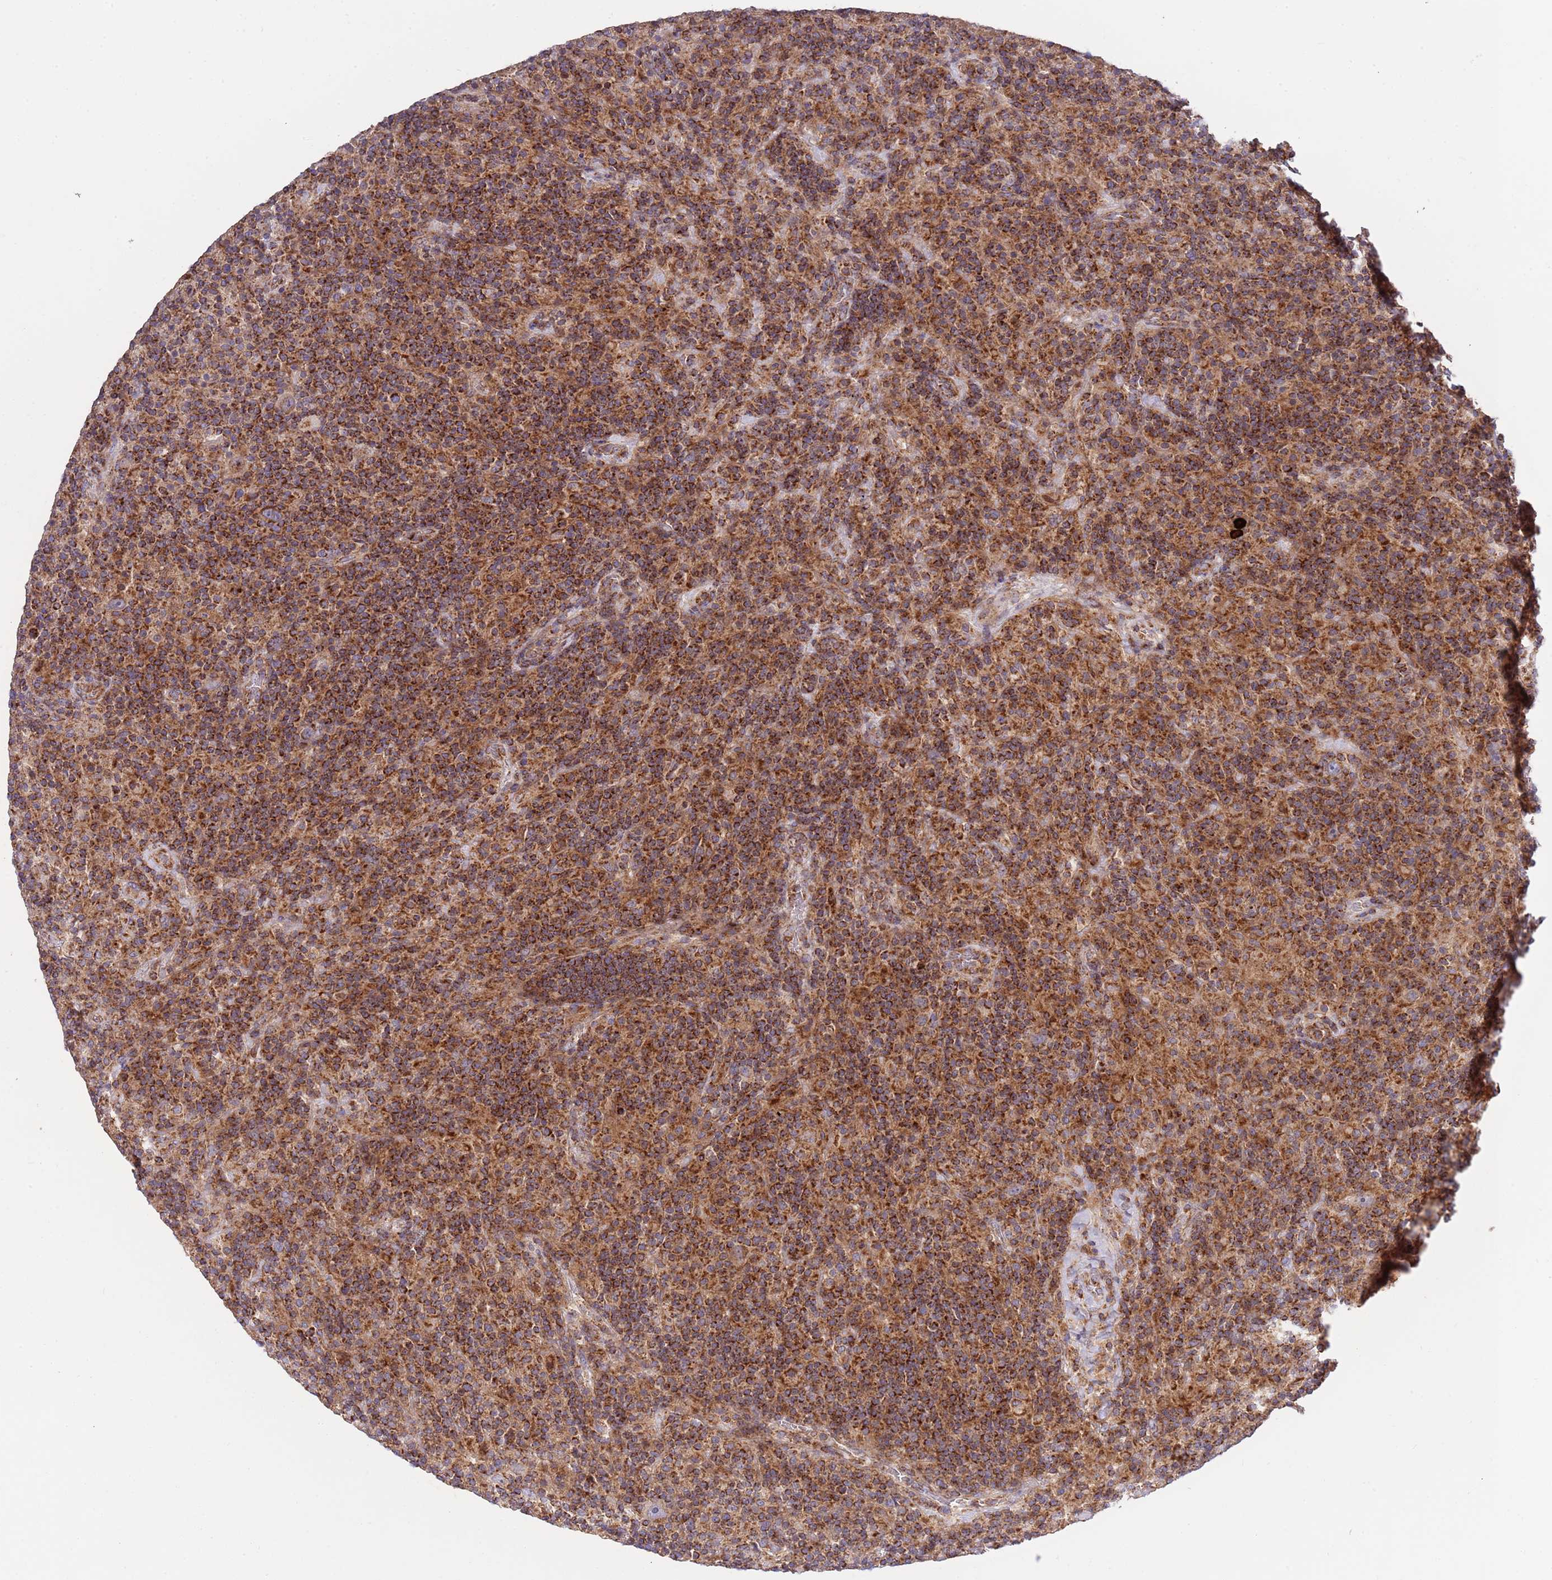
{"staining": {"intensity": "moderate", "quantity": ">75%", "location": "cytoplasmic/membranous"}, "tissue": "lymphoma", "cell_type": "Tumor cells", "image_type": "cancer", "snomed": [{"axis": "morphology", "description": "Hodgkin's disease, NOS"}, {"axis": "topography", "description": "Lymph node"}], "caption": "Tumor cells reveal medium levels of moderate cytoplasmic/membranous staining in about >75% of cells in lymphoma.", "gene": "IRS4", "patient": {"sex": "male", "age": 70}}